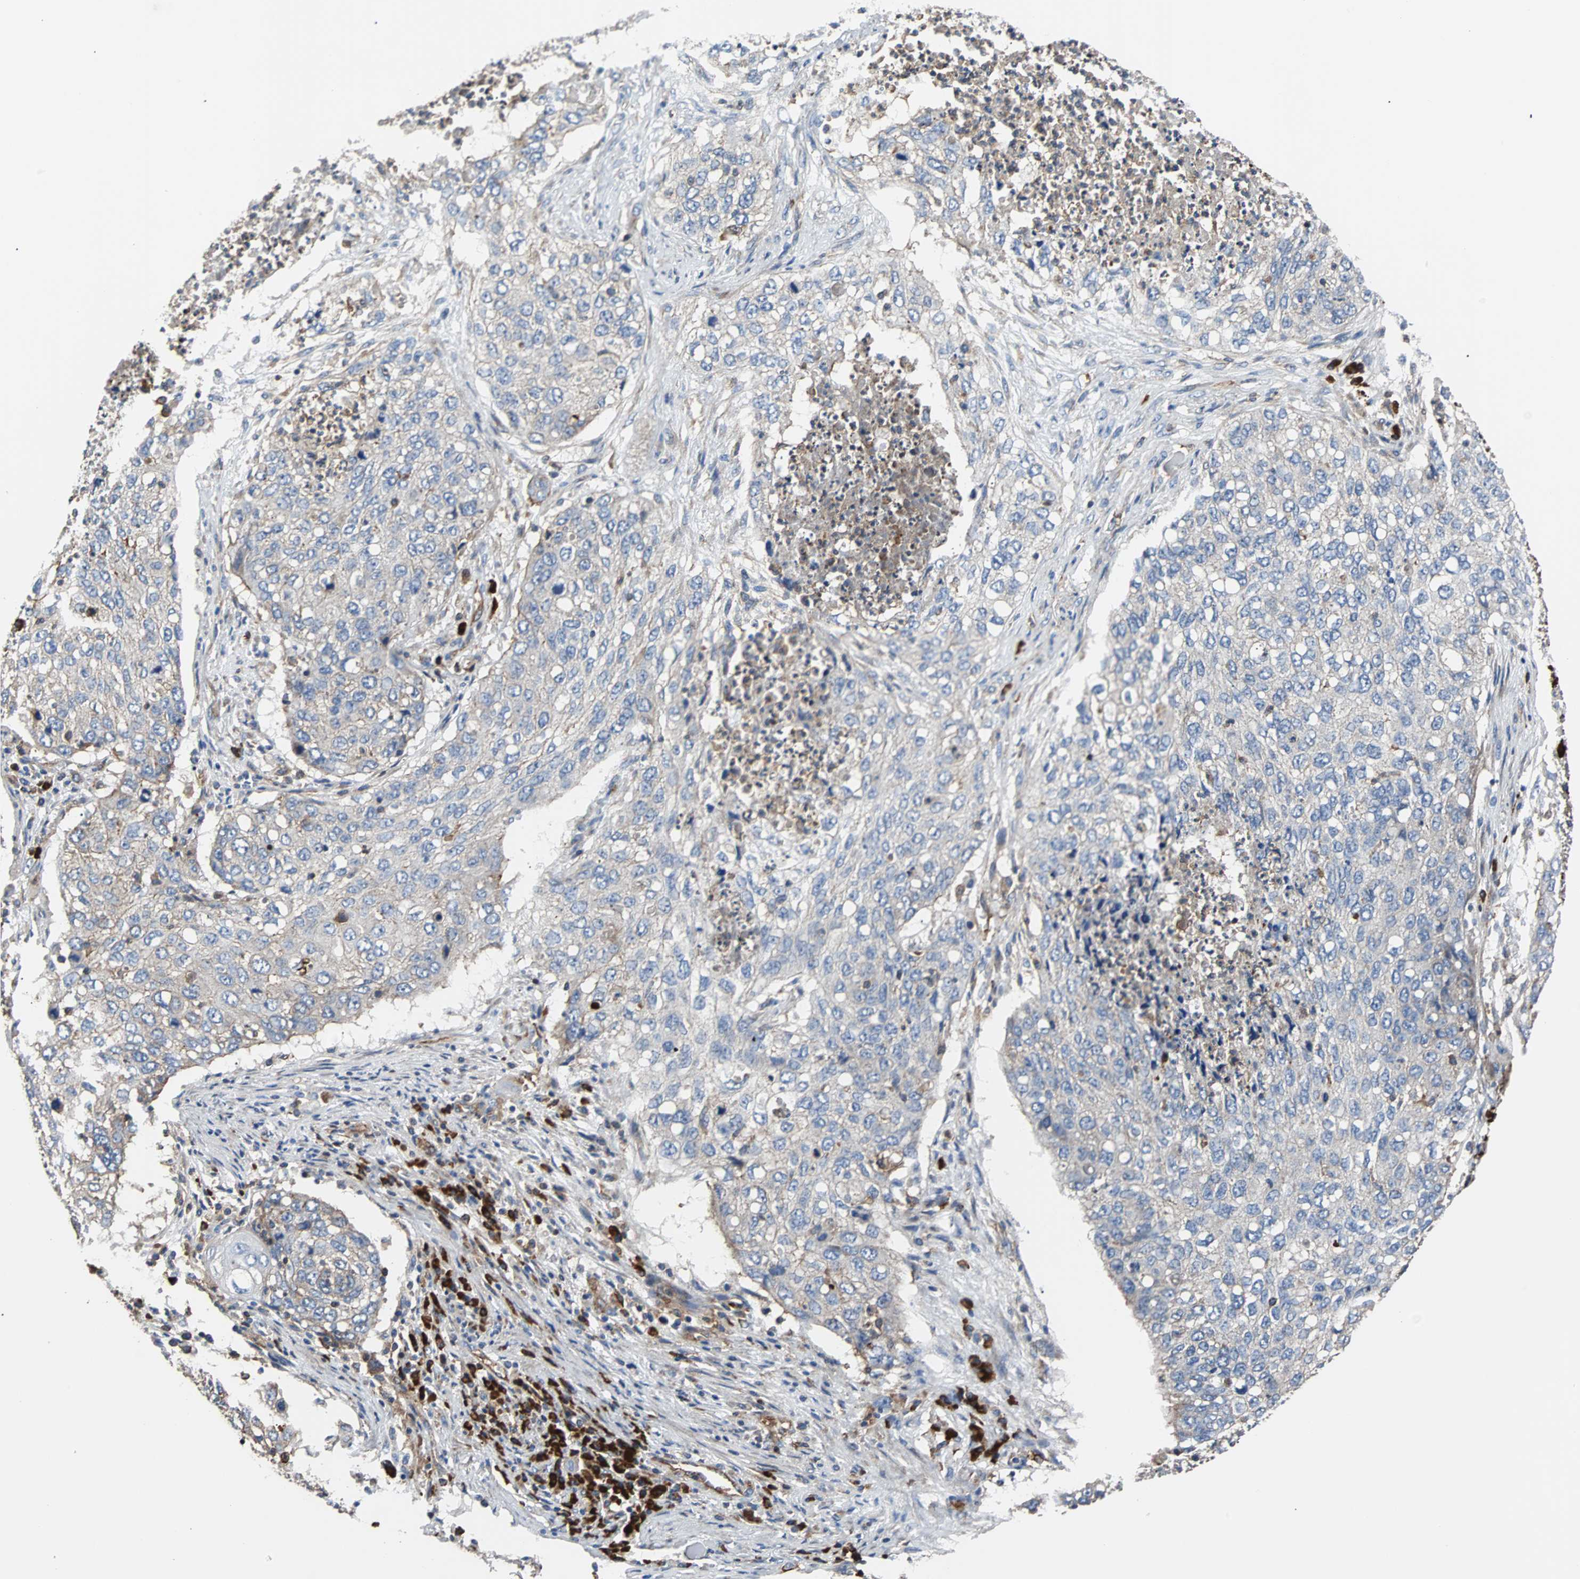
{"staining": {"intensity": "weak", "quantity": ">75%", "location": "cytoplasmic/membranous"}, "tissue": "lung cancer", "cell_type": "Tumor cells", "image_type": "cancer", "snomed": [{"axis": "morphology", "description": "Squamous cell carcinoma, NOS"}, {"axis": "topography", "description": "Lung"}], "caption": "Lung squamous cell carcinoma tissue shows weak cytoplasmic/membranous positivity in about >75% of tumor cells, visualized by immunohistochemistry.", "gene": "PLCG2", "patient": {"sex": "female", "age": 63}}